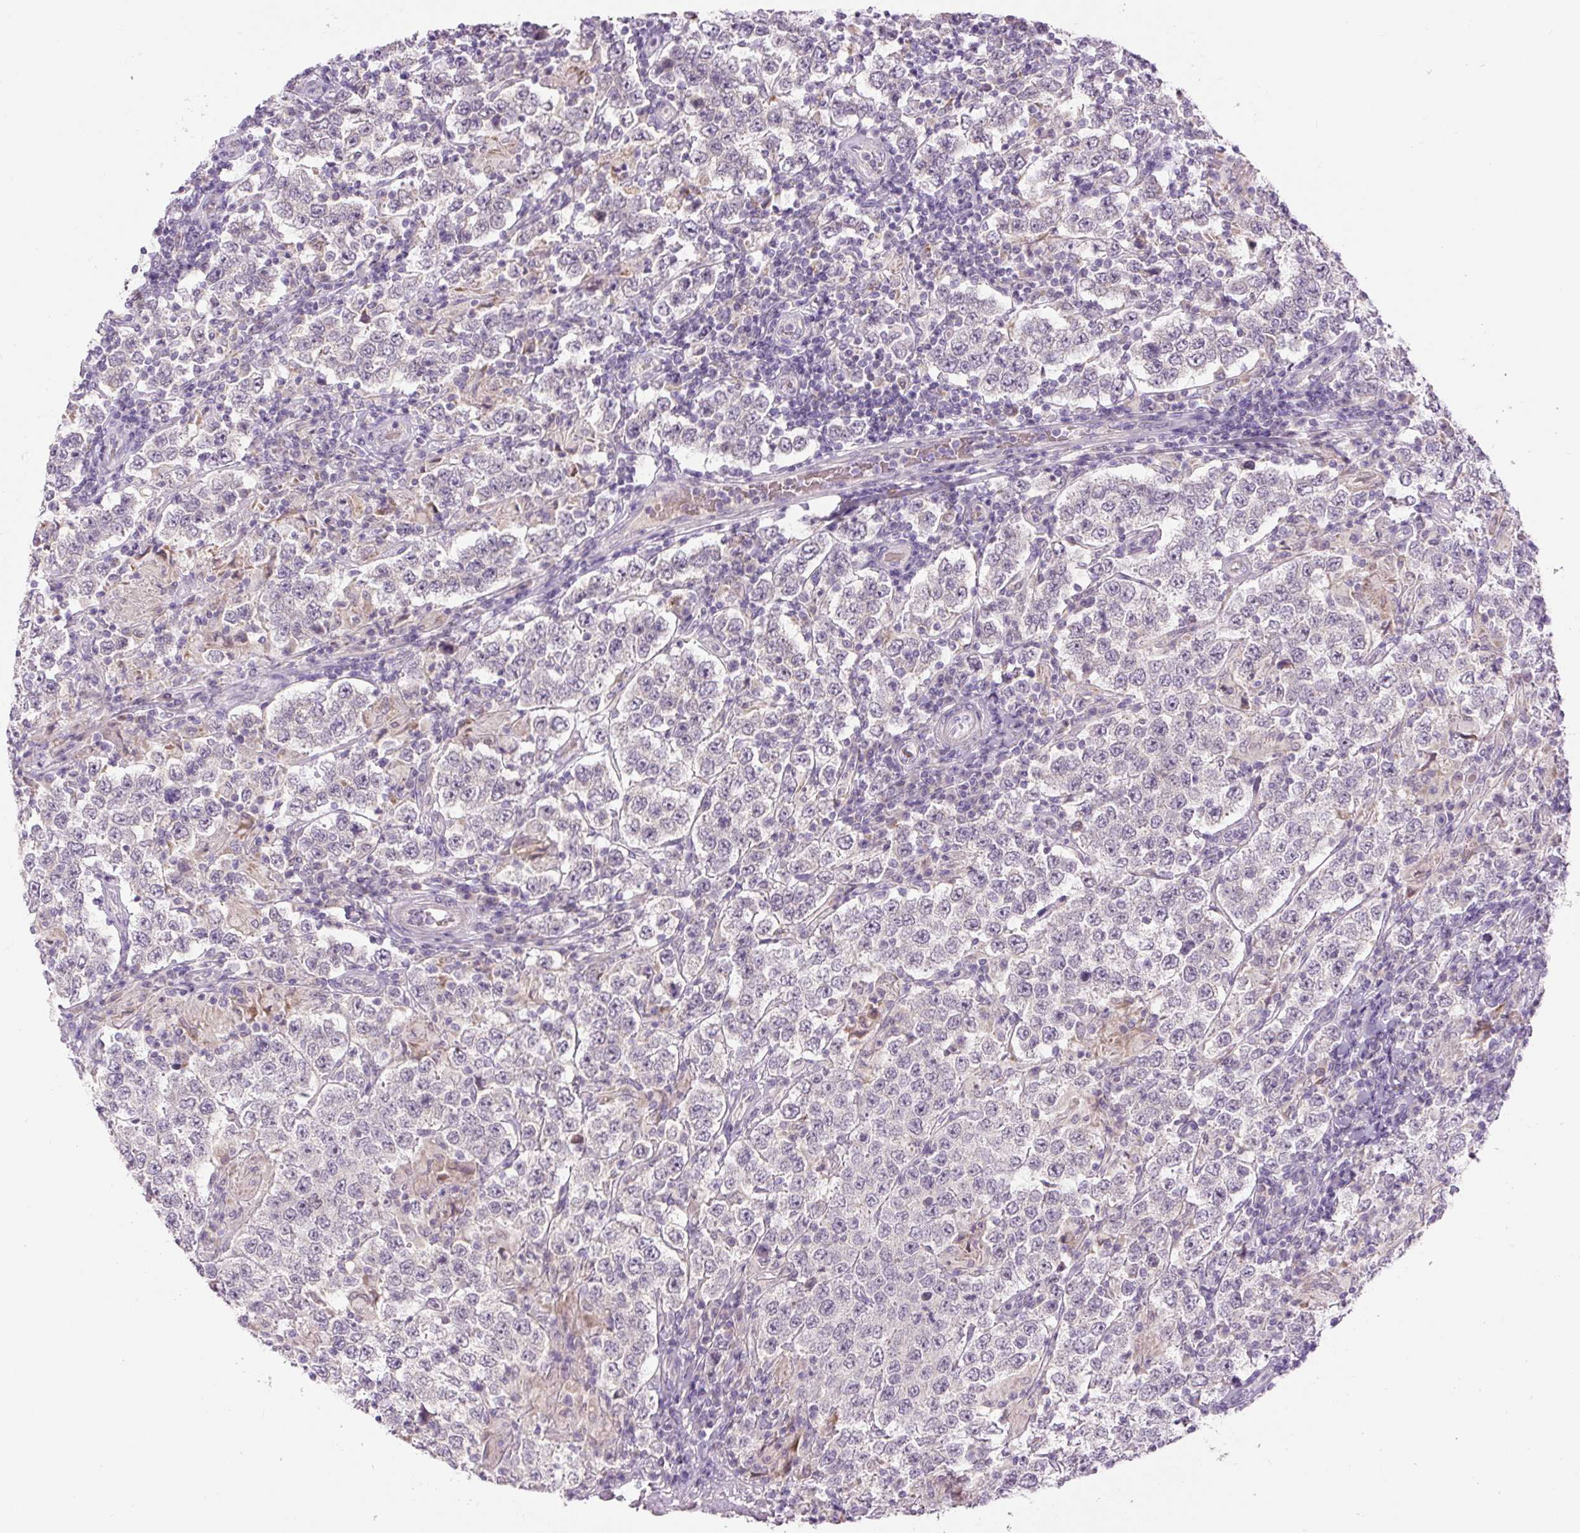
{"staining": {"intensity": "negative", "quantity": "none", "location": "none"}, "tissue": "testis cancer", "cell_type": "Tumor cells", "image_type": "cancer", "snomed": [{"axis": "morphology", "description": "Normal tissue, NOS"}, {"axis": "morphology", "description": "Urothelial carcinoma, High grade"}, {"axis": "morphology", "description": "Seminoma, NOS"}, {"axis": "morphology", "description": "Carcinoma, Embryonal, NOS"}, {"axis": "topography", "description": "Urinary bladder"}, {"axis": "topography", "description": "Testis"}], "caption": "This photomicrograph is of testis cancer (seminoma) stained with IHC to label a protein in brown with the nuclei are counter-stained blue. There is no positivity in tumor cells. (DAB immunohistochemistry (IHC) with hematoxylin counter stain).", "gene": "FABP7", "patient": {"sex": "male", "age": 41}}